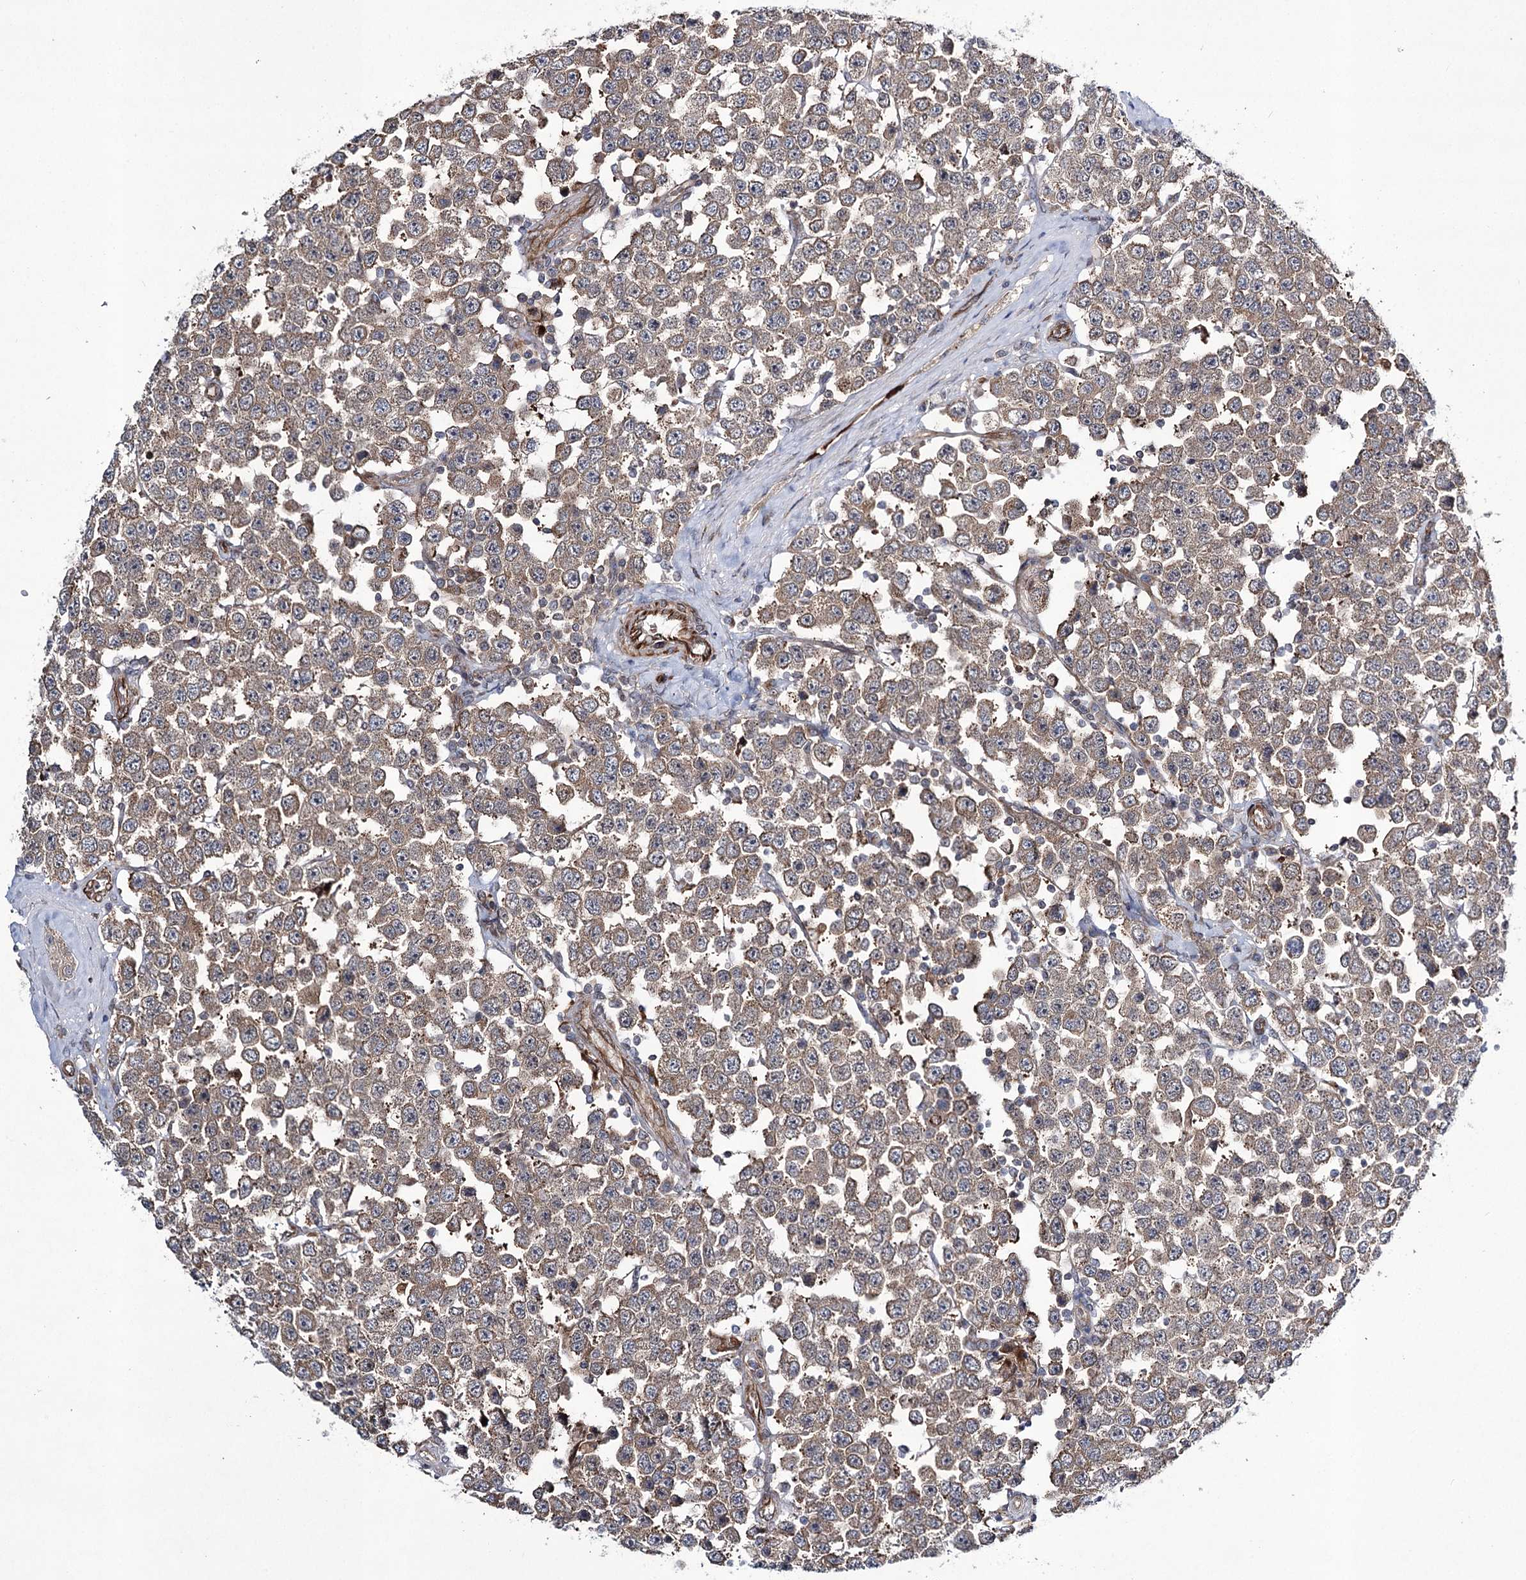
{"staining": {"intensity": "weak", "quantity": ">75%", "location": "cytoplasmic/membranous"}, "tissue": "testis cancer", "cell_type": "Tumor cells", "image_type": "cancer", "snomed": [{"axis": "morphology", "description": "Seminoma, NOS"}, {"axis": "topography", "description": "Testis"}], "caption": "IHC of testis cancer (seminoma) exhibits low levels of weak cytoplasmic/membranous staining in approximately >75% of tumor cells.", "gene": "DPEP2", "patient": {"sex": "male", "age": 28}}